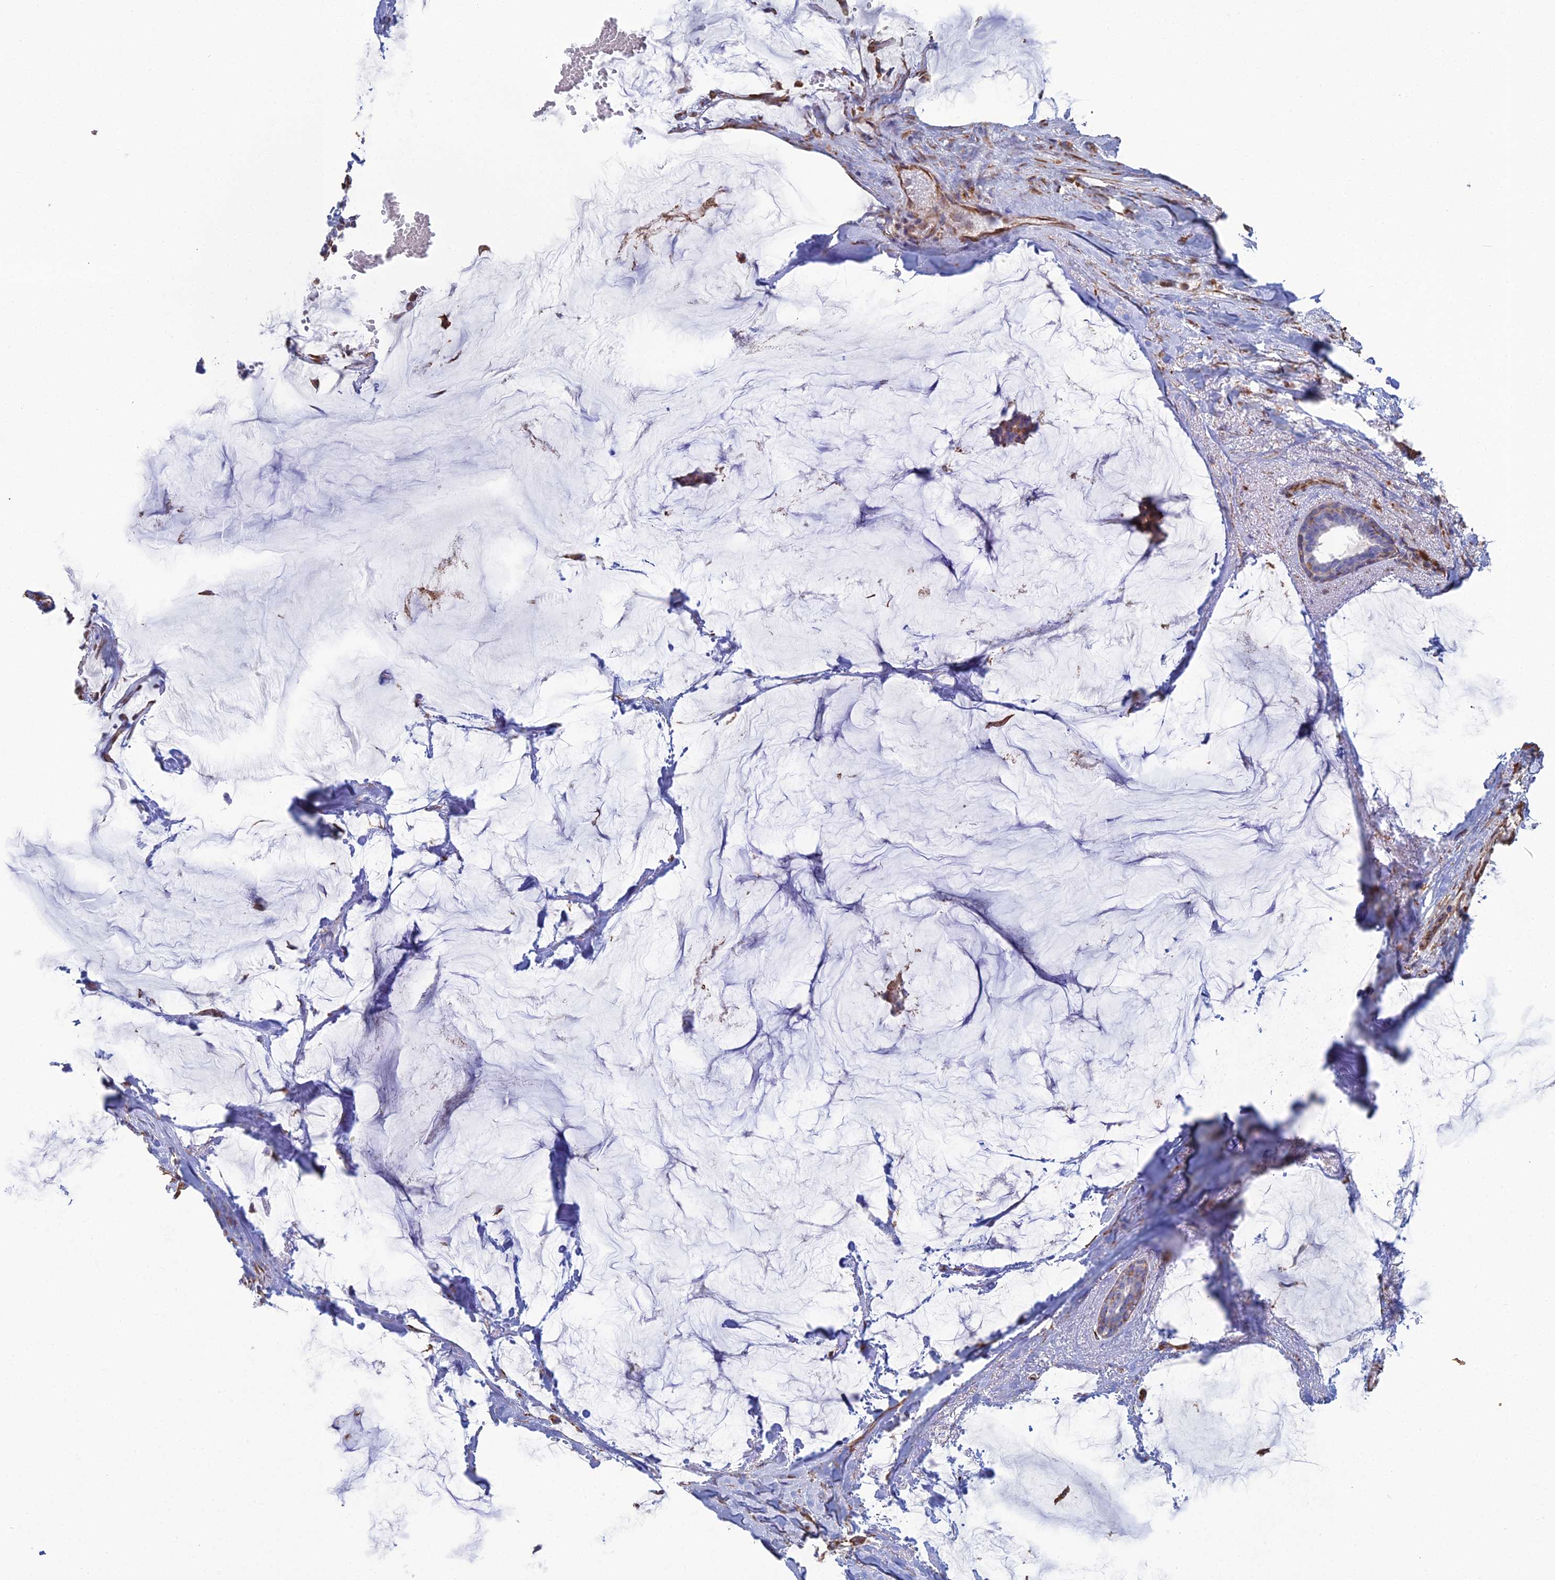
{"staining": {"intensity": "moderate", "quantity": "<25%", "location": "cytoplasmic/membranous"}, "tissue": "breast cancer", "cell_type": "Tumor cells", "image_type": "cancer", "snomed": [{"axis": "morphology", "description": "Duct carcinoma"}, {"axis": "topography", "description": "Breast"}], "caption": "This is an image of IHC staining of breast cancer, which shows moderate staining in the cytoplasmic/membranous of tumor cells.", "gene": "CLVS2", "patient": {"sex": "female", "age": 93}}